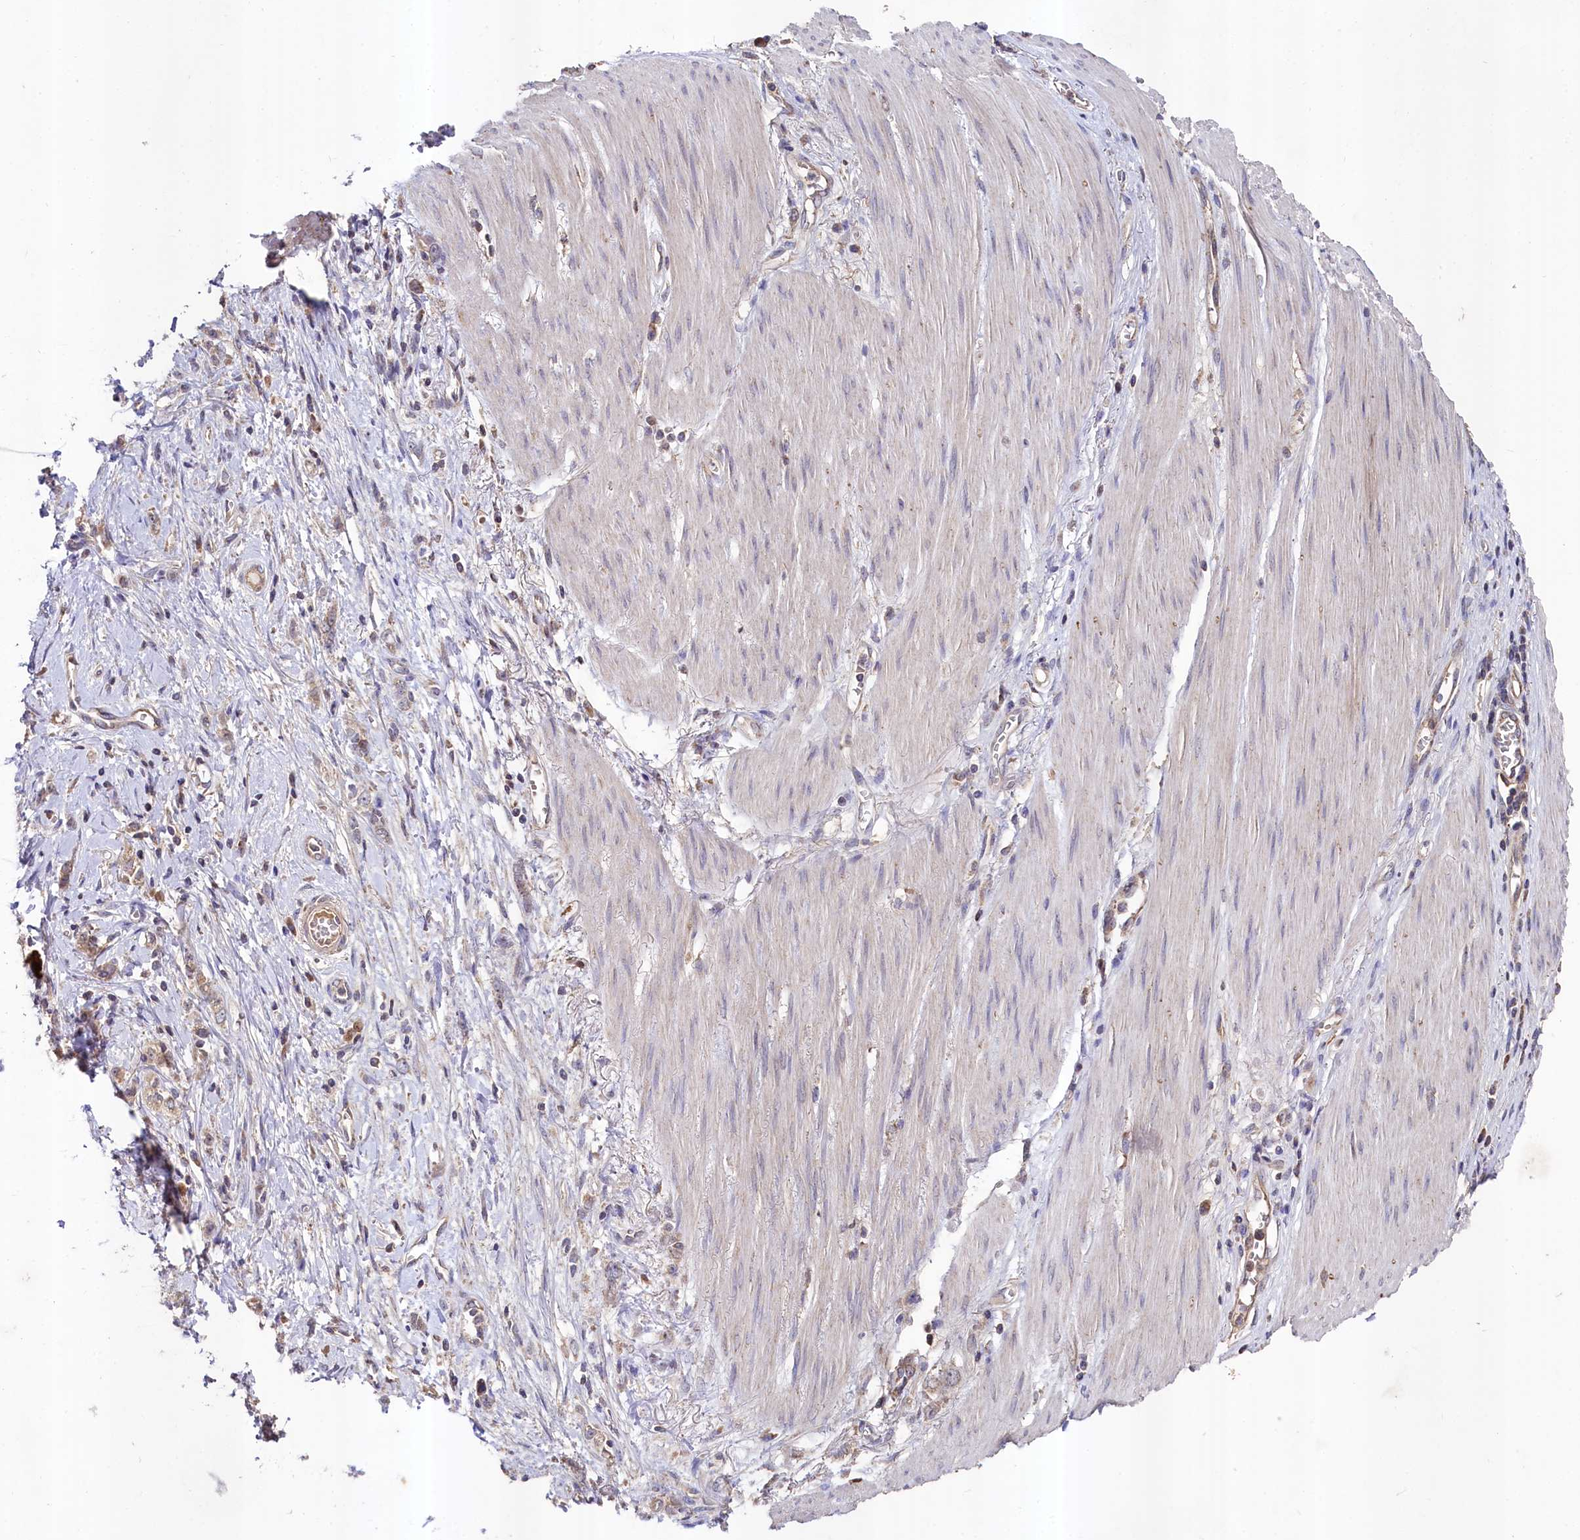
{"staining": {"intensity": "moderate", "quantity": ">75%", "location": "cytoplasmic/membranous"}, "tissue": "stomach cancer", "cell_type": "Tumor cells", "image_type": "cancer", "snomed": [{"axis": "morphology", "description": "Adenocarcinoma, NOS"}, {"axis": "topography", "description": "Stomach"}], "caption": "DAB (3,3'-diaminobenzidine) immunohistochemical staining of stomach cancer reveals moderate cytoplasmic/membranous protein staining in about >75% of tumor cells.", "gene": "METTL4", "patient": {"sex": "female", "age": 76}}